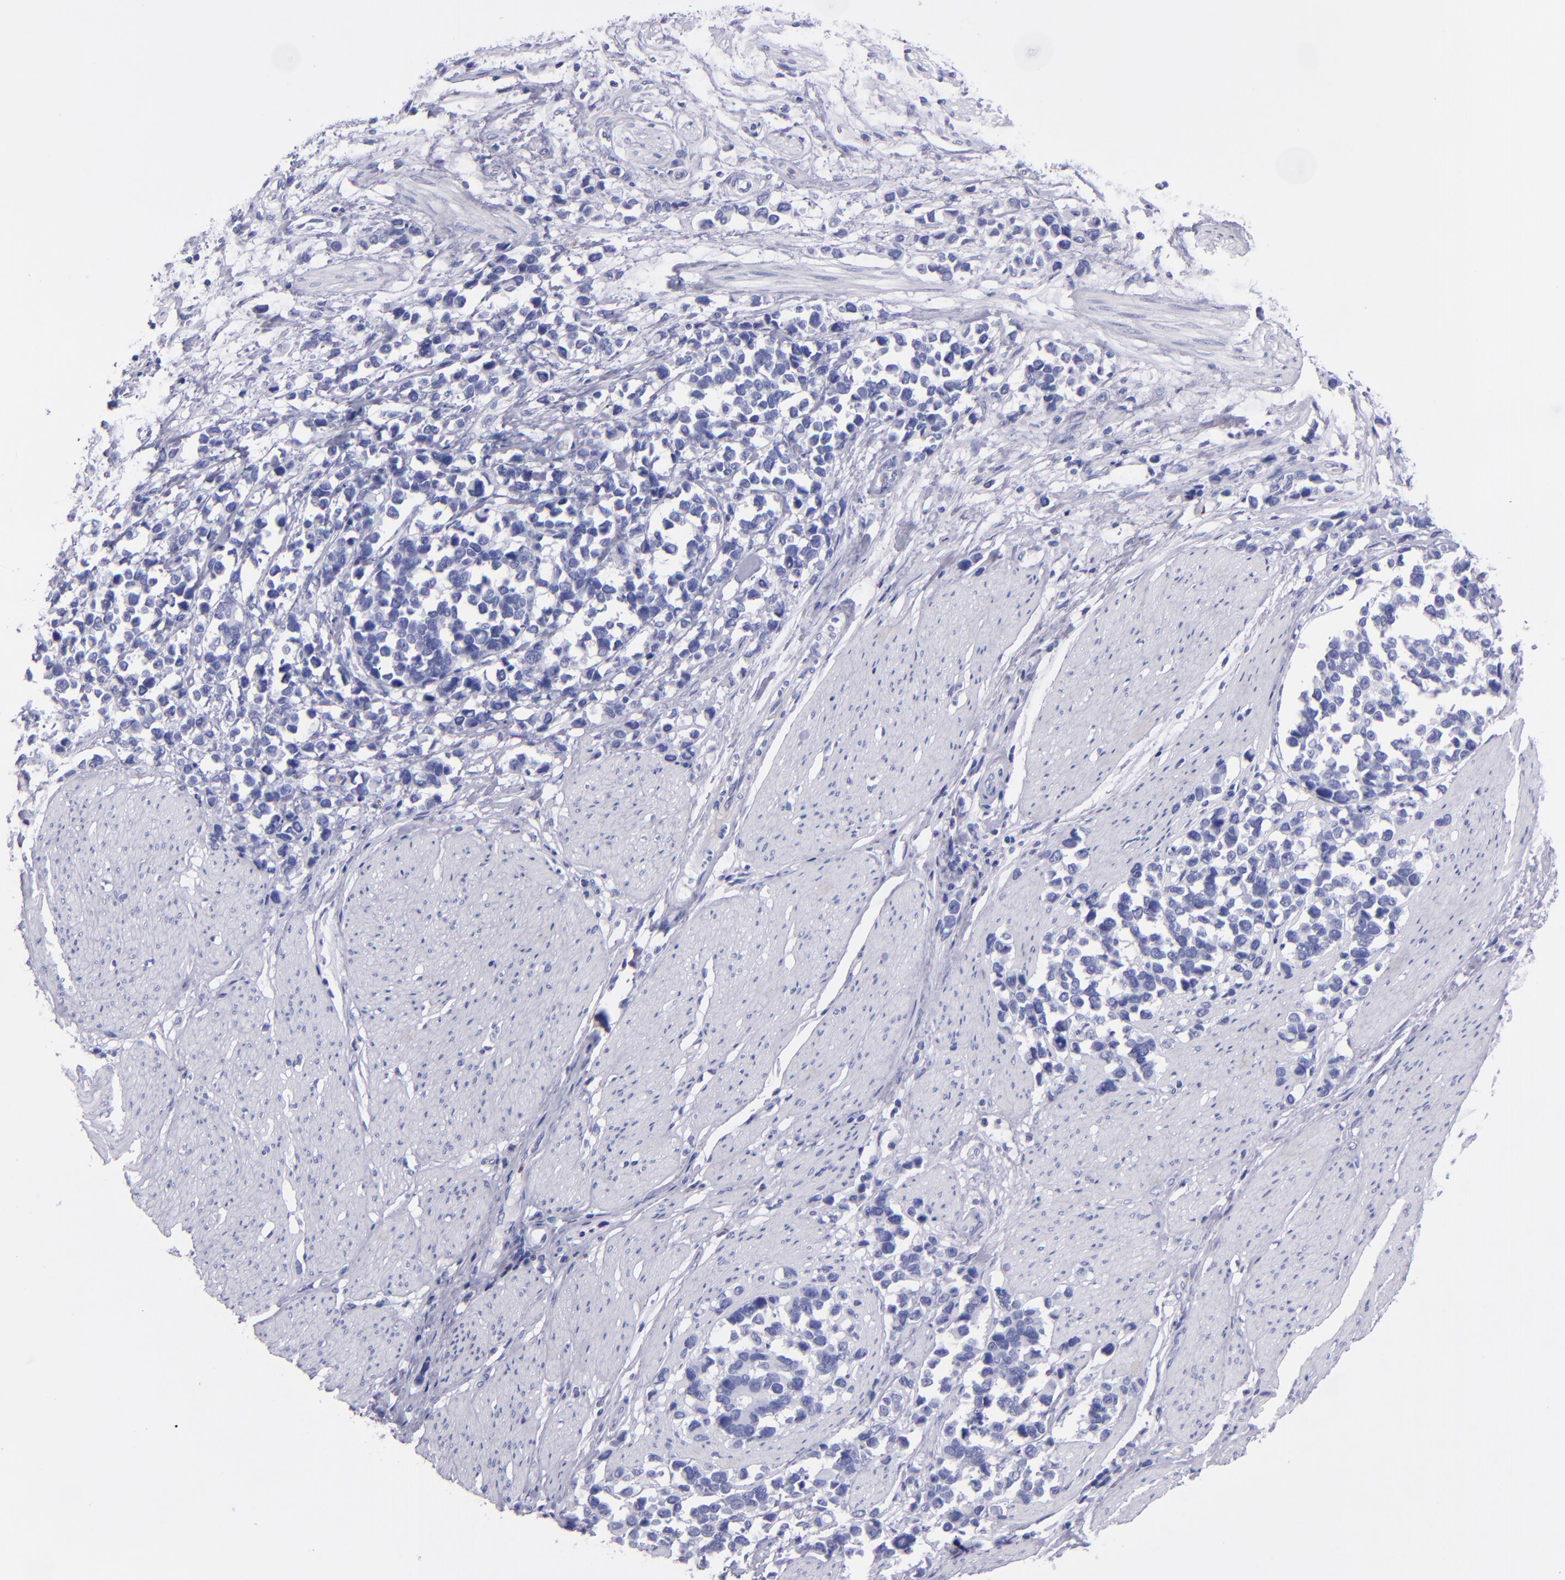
{"staining": {"intensity": "negative", "quantity": "none", "location": "none"}, "tissue": "stomach cancer", "cell_type": "Tumor cells", "image_type": "cancer", "snomed": [{"axis": "morphology", "description": "Adenocarcinoma, NOS"}, {"axis": "topography", "description": "Stomach, upper"}], "caption": "Immunohistochemistry histopathology image of human stomach adenocarcinoma stained for a protein (brown), which demonstrates no staining in tumor cells. (DAB (3,3'-diaminobenzidine) immunohistochemistry, high magnification).", "gene": "CR1", "patient": {"sex": "male", "age": 71}}